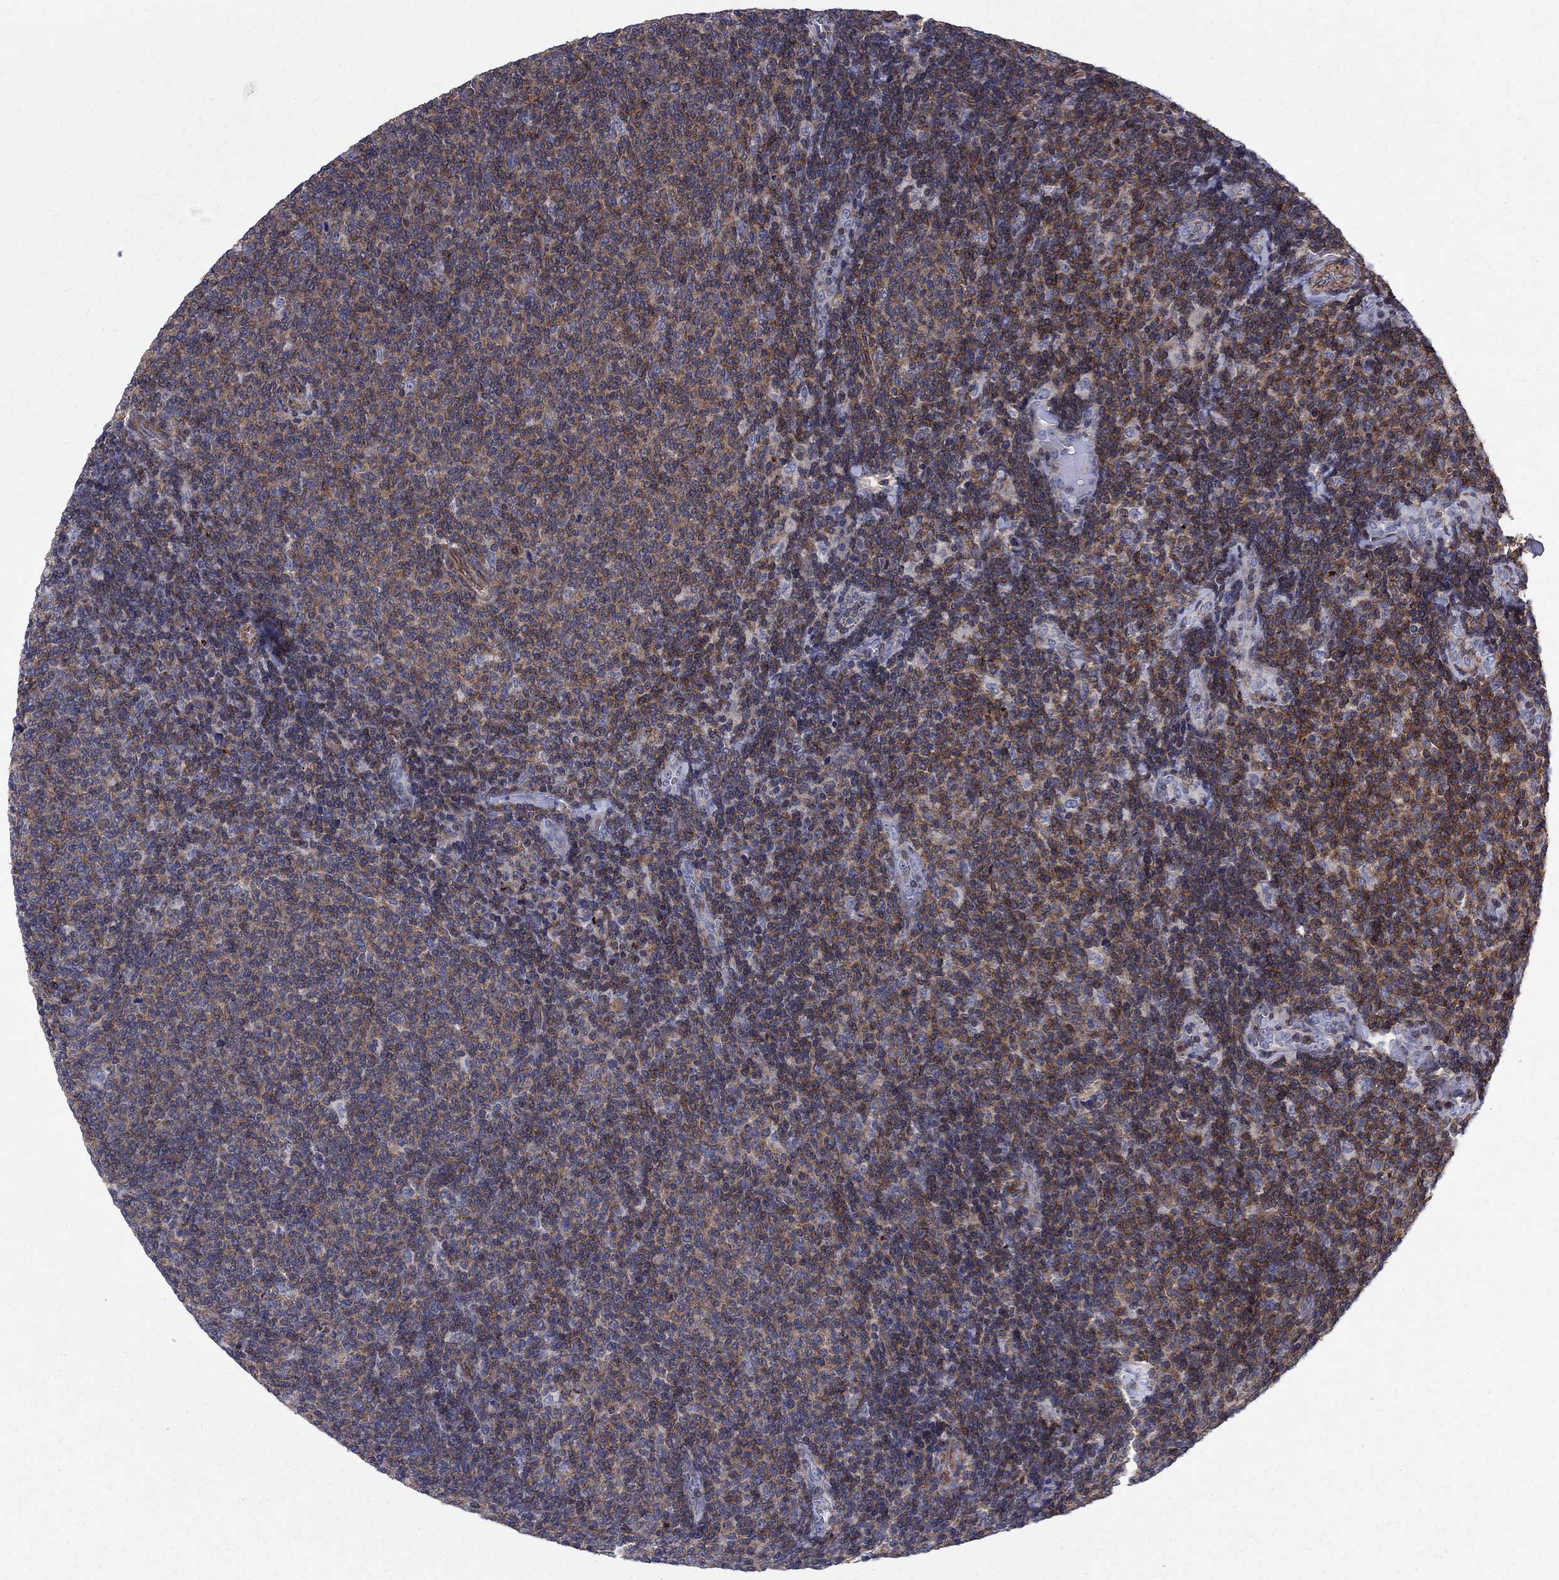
{"staining": {"intensity": "moderate", "quantity": "25%-75%", "location": "cytoplasmic/membranous"}, "tissue": "lymphoma", "cell_type": "Tumor cells", "image_type": "cancer", "snomed": [{"axis": "morphology", "description": "Malignant lymphoma, non-Hodgkin's type, Low grade"}, {"axis": "topography", "description": "Lymph node"}], "caption": "Immunohistochemical staining of human lymphoma shows medium levels of moderate cytoplasmic/membranous protein expression in about 25%-75% of tumor cells.", "gene": "PSD4", "patient": {"sex": "male", "age": 52}}